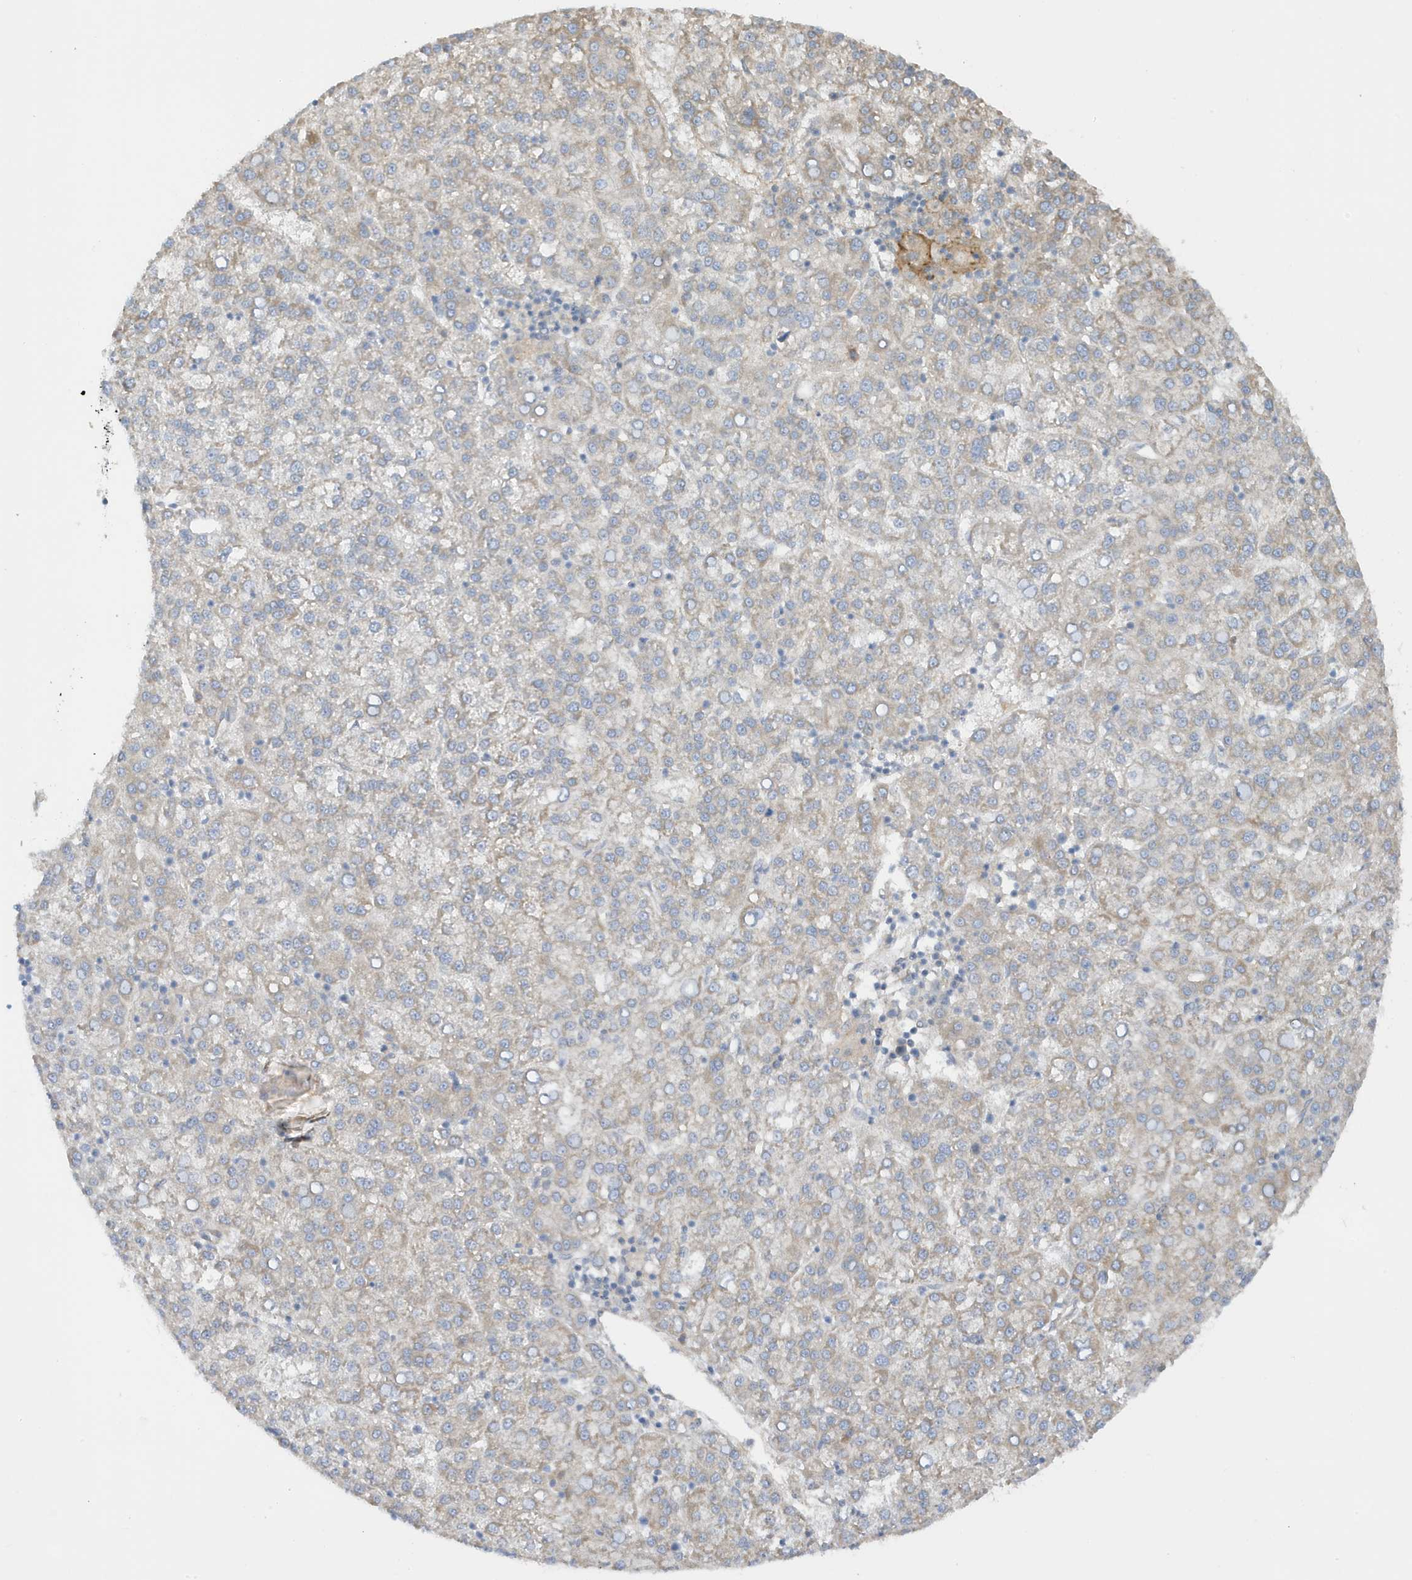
{"staining": {"intensity": "weak", "quantity": "25%-75%", "location": "cytoplasmic/membranous"}, "tissue": "liver cancer", "cell_type": "Tumor cells", "image_type": "cancer", "snomed": [{"axis": "morphology", "description": "Carcinoma, Hepatocellular, NOS"}, {"axis": "topography", "description": "Liver"}], "caption": "About 25%-75% of tumor cells in liver cancer exhibit weak cytoplasmic/membranous protein staining as visualized by brown immunohistochemical staining.", "gene": "CDC42EP3", "patient": {"sex": "female", "age": 58}}